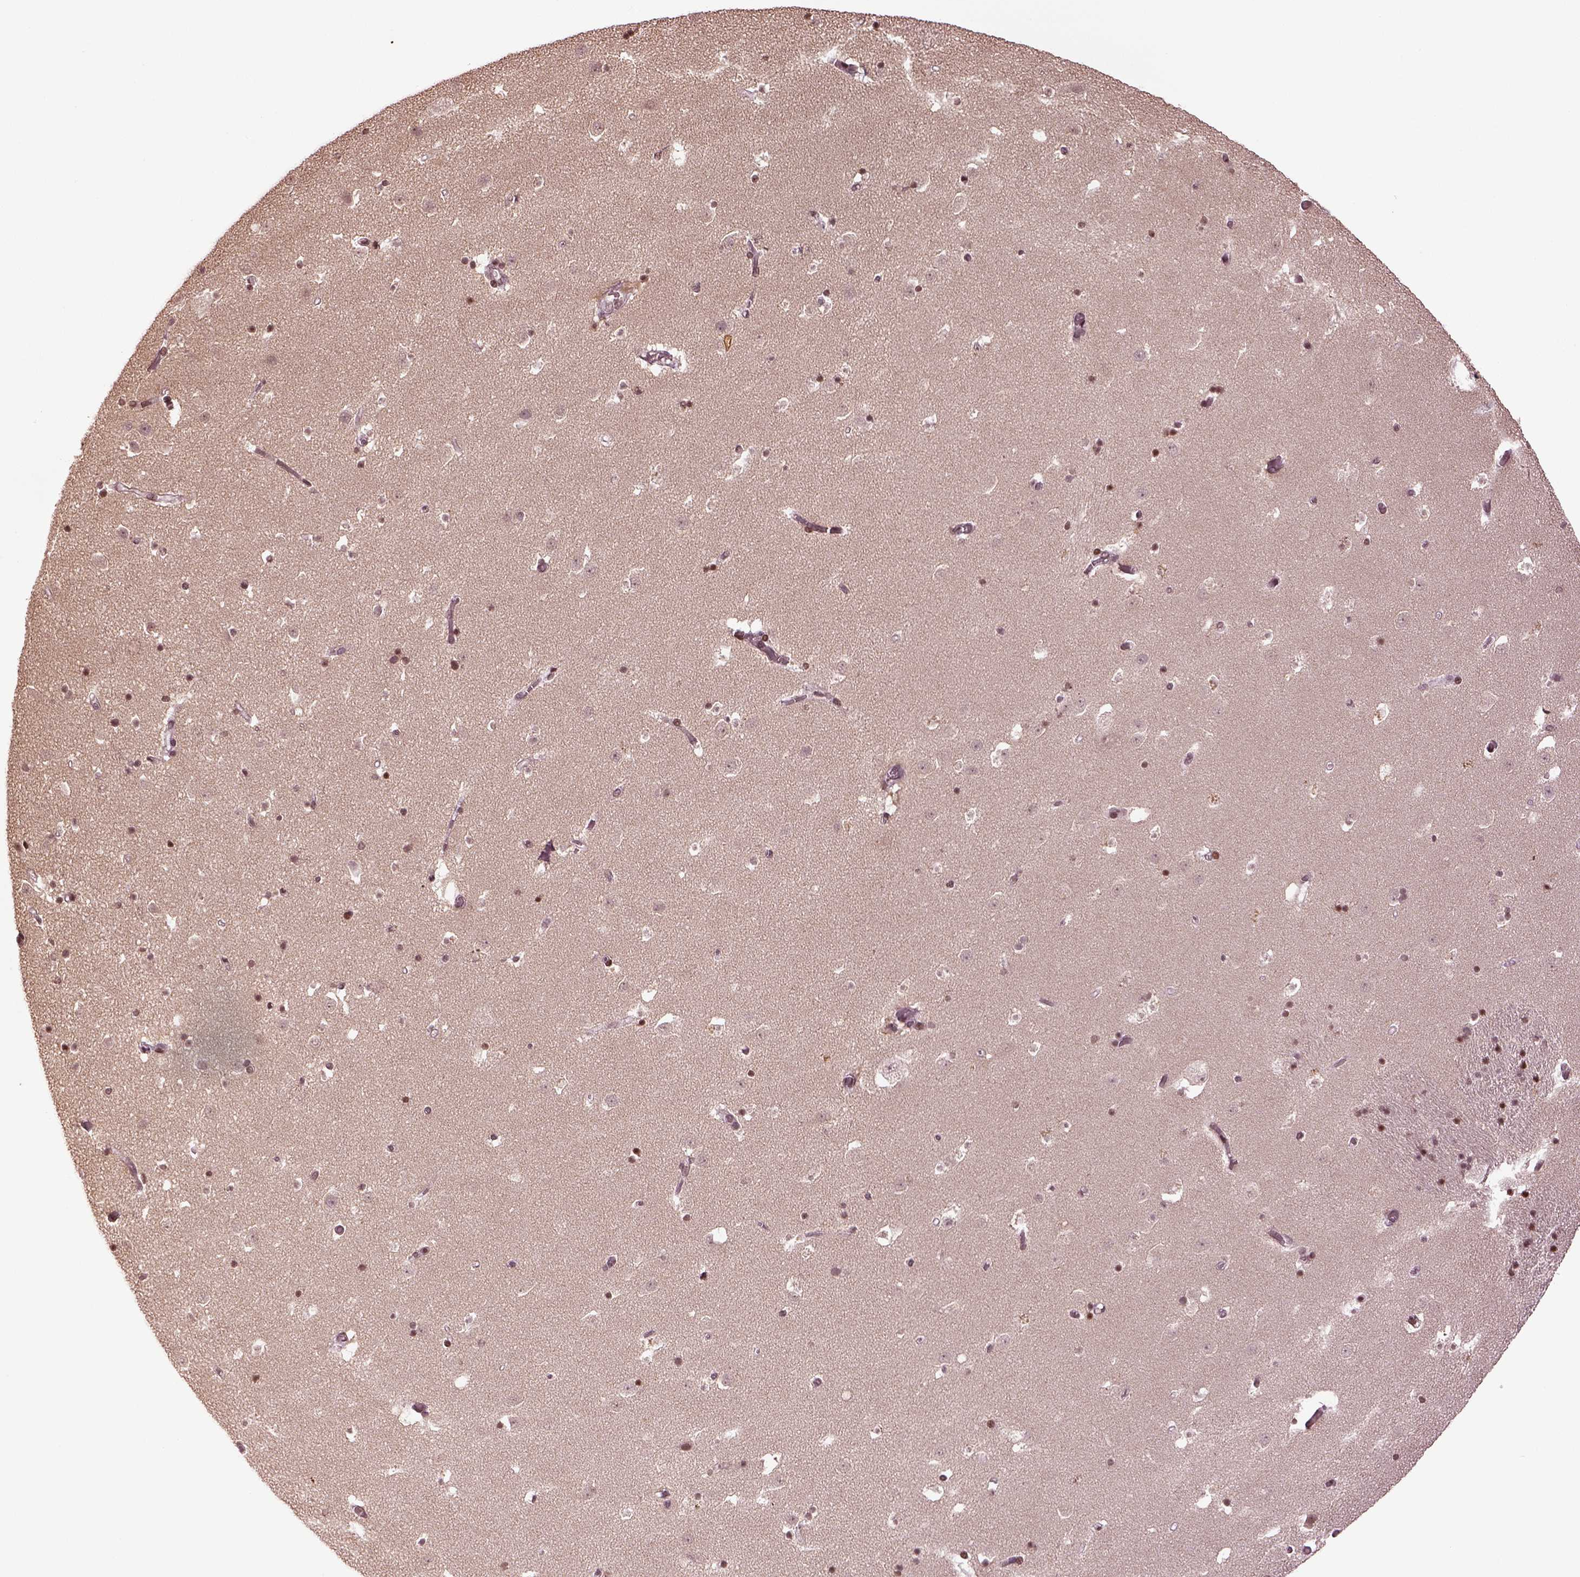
{"staining": {"intensity": "moderate", "quantity": "25%-75%", "location": "nuclear"}, "tissue": "caudate", "cell_type": "Glial cells", "image_type": "normal", "snomed": [{"axis": "morphology", "description": "Normal tissue, NOS"}, {"axis": "topography", "description": "Lateral ventricle wall"}], "caption": "A high-resolution image shows IHC staining of unremarkable caudate, which exhibits moderate nuclear expression in approximately 25%-75% of glial cells.", "gene": "GRM4", "patient": {"sex": "female", "age": 42}}